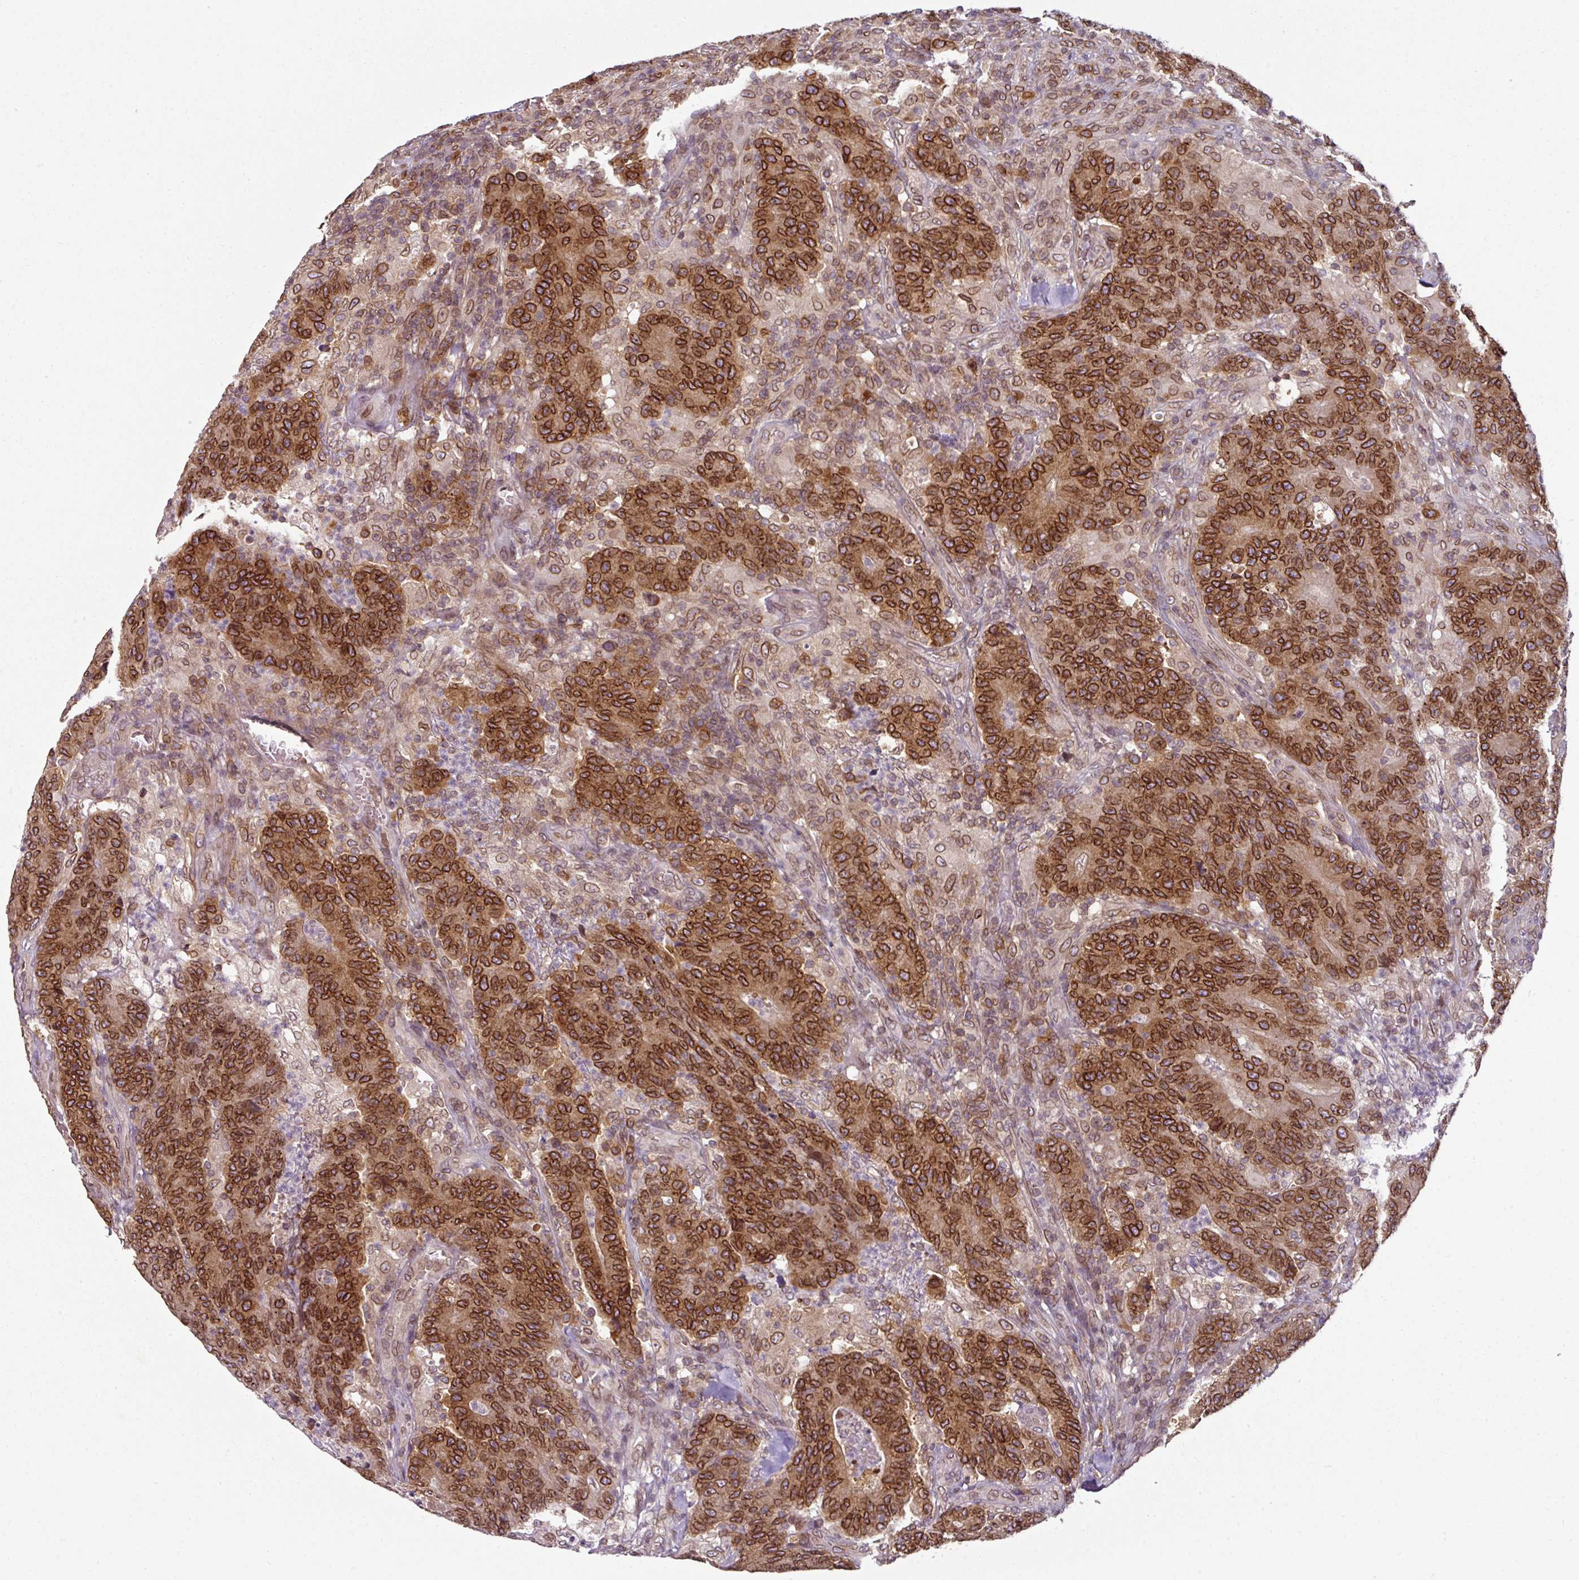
{"staining": {"intensity": "strong", "quantity": ">75%", "location": "cytoplasmic/membranous,nuclear"}, "tissue": "colorectal cancer", "cell_type": "Tumor cells", "image_type": "cancer", "snomed": [{"axis": "morphology", "description": "Adenocarcinoma, NOS"}, {"axis": "topography", "description": "Colon"}], "caption": "A histopathology image showing strong cytoplasmic/membranous and nuclear staining in approximately >75% of tumor cells in colorectal adenocarcinoma, as visualized by brown immunohistochemical staining.", "gene": "RANGAP1", "patient": {"sex": "female", "age": 75}}